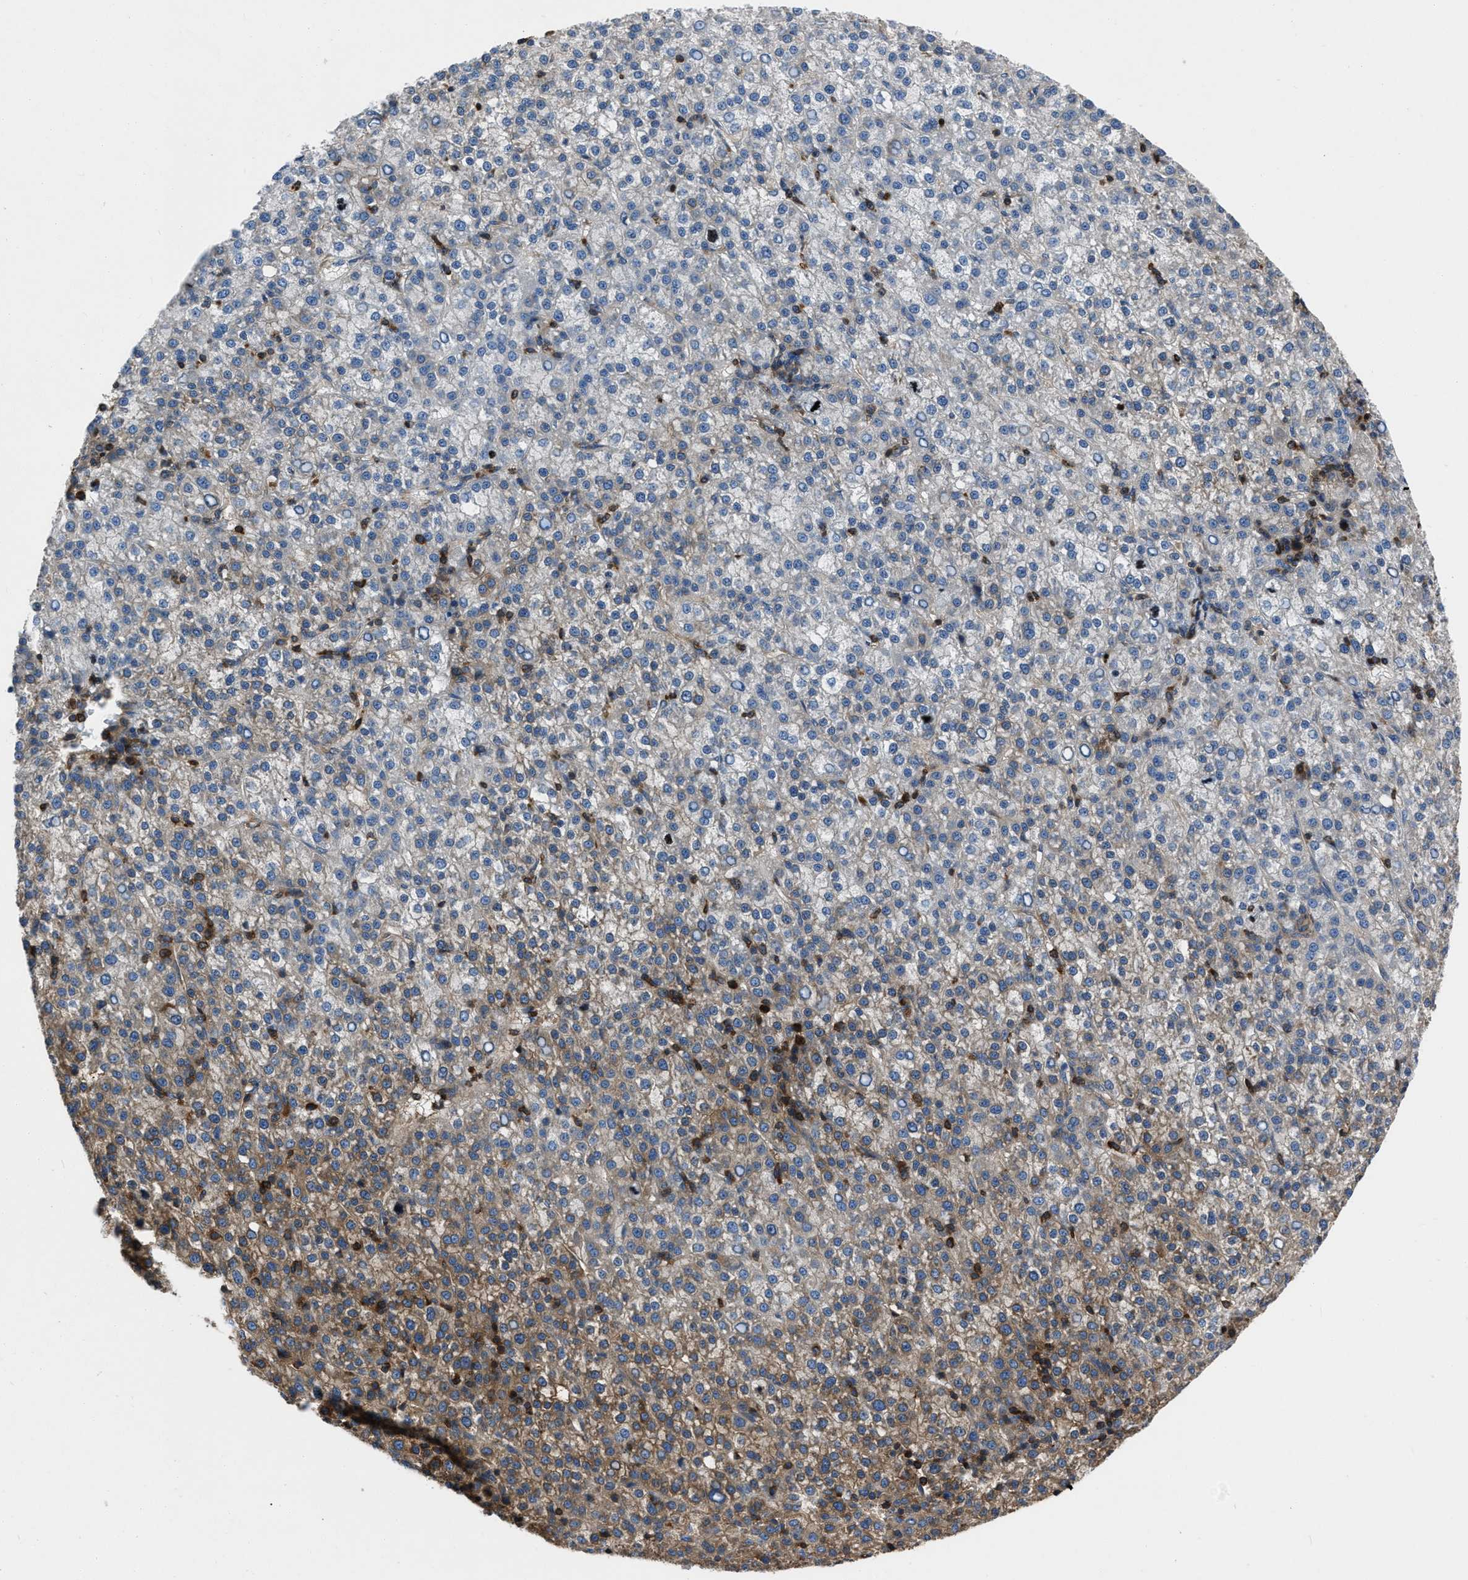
{"staining": {"intensity": "moderate", "quantity": "25%-75%", "location": "cytoplasmic/membranous"}, "tissue": "liver cancer", "cell_type": "Tumor cells", "image_type": "cancer", "snomed": [{"axis": "morphology", "description": "Carcinoma, Hepatocellular, NOS"}, {"axis": "topography", "description": "Liver"}], "caption": "This photomicrograph reveals IHC staining of human liver hepatocellular carcinoma, with medium moderate cytoplasmic/membranous positivity in approximately 25%-75% of tumor cells.", "gene": "YARS1", "patient": {"sex": "female", "age": 58}}